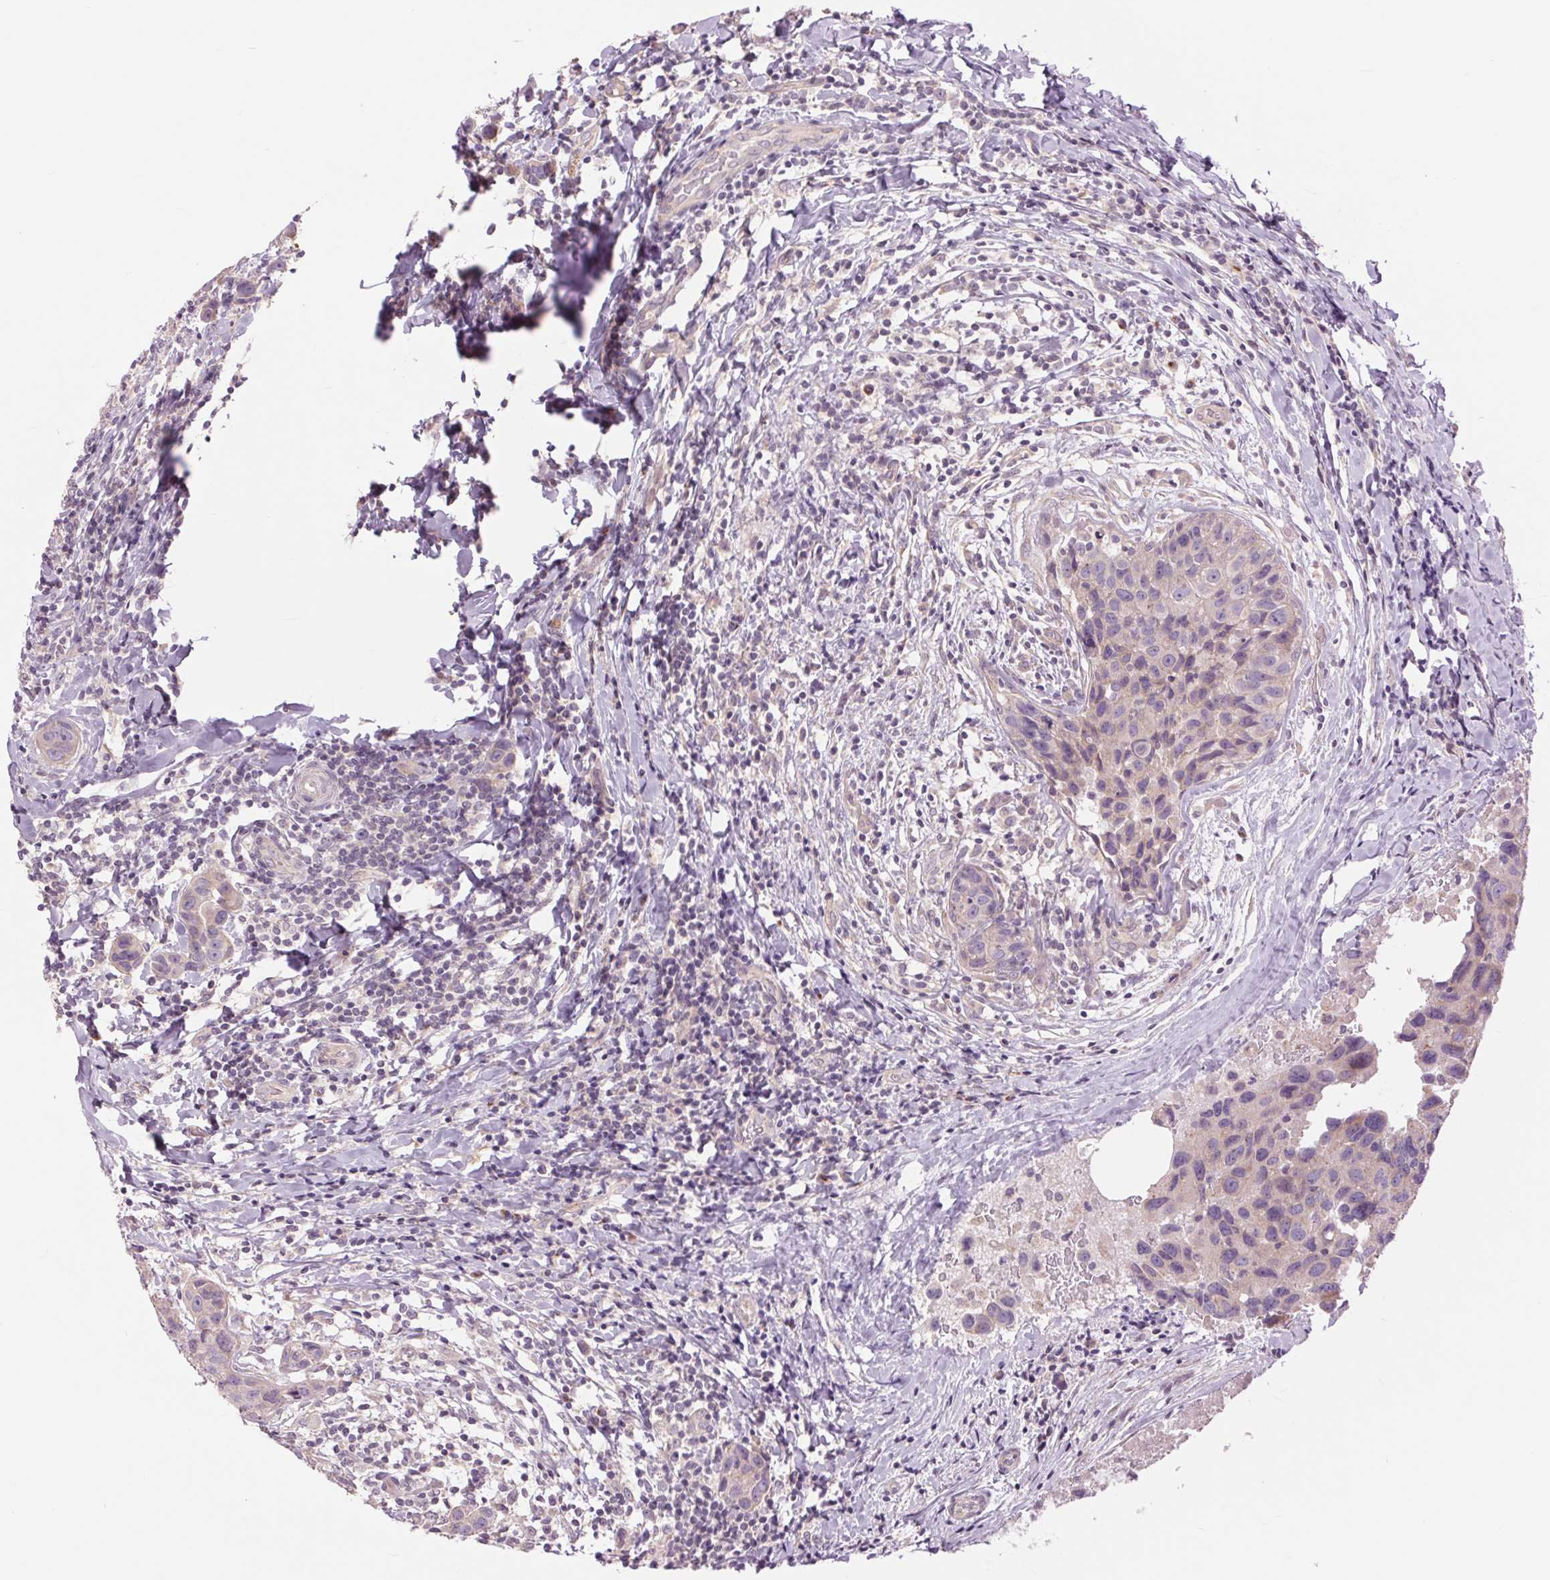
{"staining": {"intensity": "negative", "quantity": "none", "location": "none"}, "tissue": "breast cancer", "cell_type": "Tumor cells", "image_type": "cancer", "snomed": [{"axis": "morphology", "description": "Duct carcinoma"}, {"axis": "topography", "description": "Breast"}], "caption": "Immunohistochemistry (IHC) histopathology image of neoplastic tissue: breast cancer (intraductal carcinoma) stained with DAB shows no significant protein staining in tumor cells.", "gene": "CTNNA3", "patient": {"sex": "female", "age": 24}}